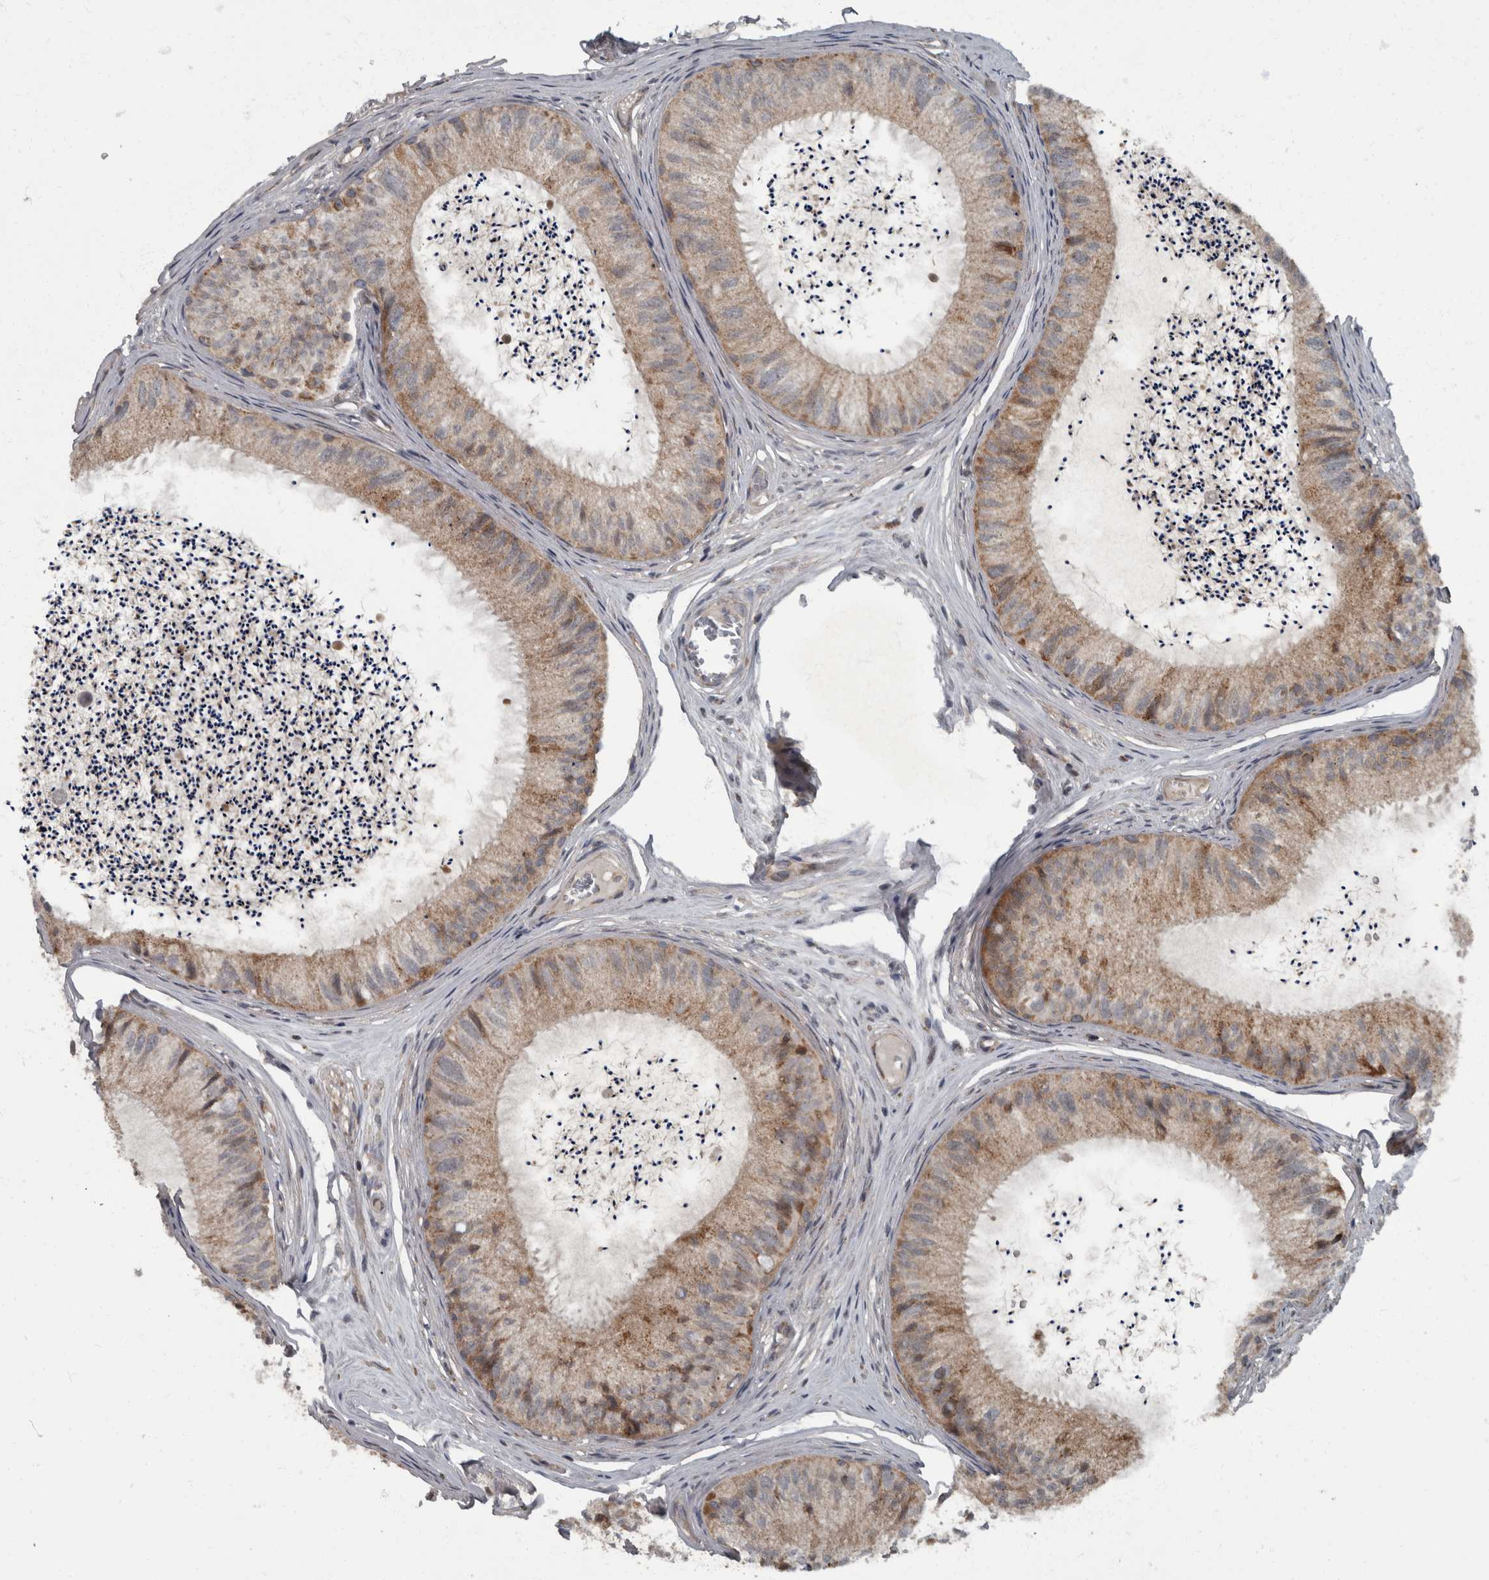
{"staining": {"intensity": "moderate", "quantity": "25%-75%", "location": "cytoplasmic/membranous"}, "tissue": "epididymis", "cell_type": "Glandular cells", "image_type": "normal", "snomed": [{"axis": "morphology", "description": "Normal tissue, NOS"}, {"axis": "topography", "description": "Epididymis"}], "caption": "Epididymis stained with a brown dye displays moderate cytoplasmic/membranous positive staining in approximately 25%-75% of glandular cells.", "gene": "RABGGTB", "patient": {"sex": "male", "age": 79}}